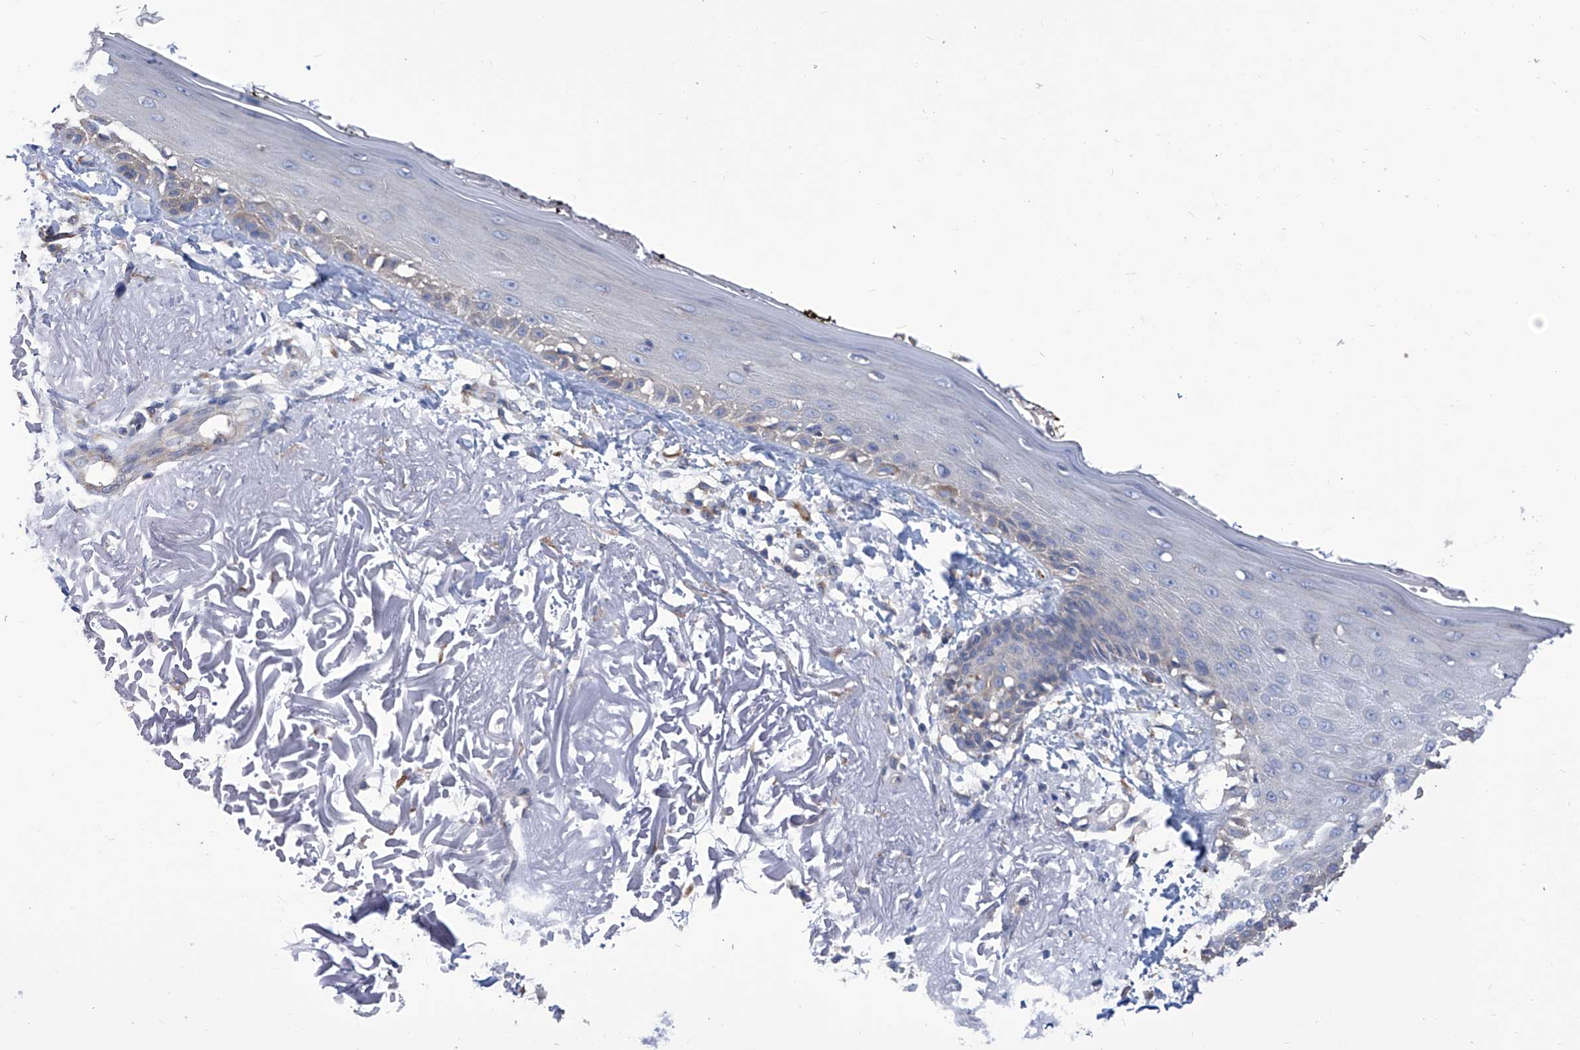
{"staining": {"intensity": "moderate", "quantity": ">75%", "location": "cytoplasmic/membranous"}, "tissue": "skin", "cell_type": "Fibroblasts", "image_type": "normal", "snomed": [{"axis": "morphology", "description": "Normal tissue, NOS"}, {"axis": "topography", "description": "Skin"}, {"axis": "topography", "description": "Skeletal muscle"}], "caption": "Fibroblasts show medium levels of moderate cytoplasmic/membranous positivity in approximately >75% of cells in normal human skin.", "gene": "SMS", "patient": {"sex": "male", "age": 83}}